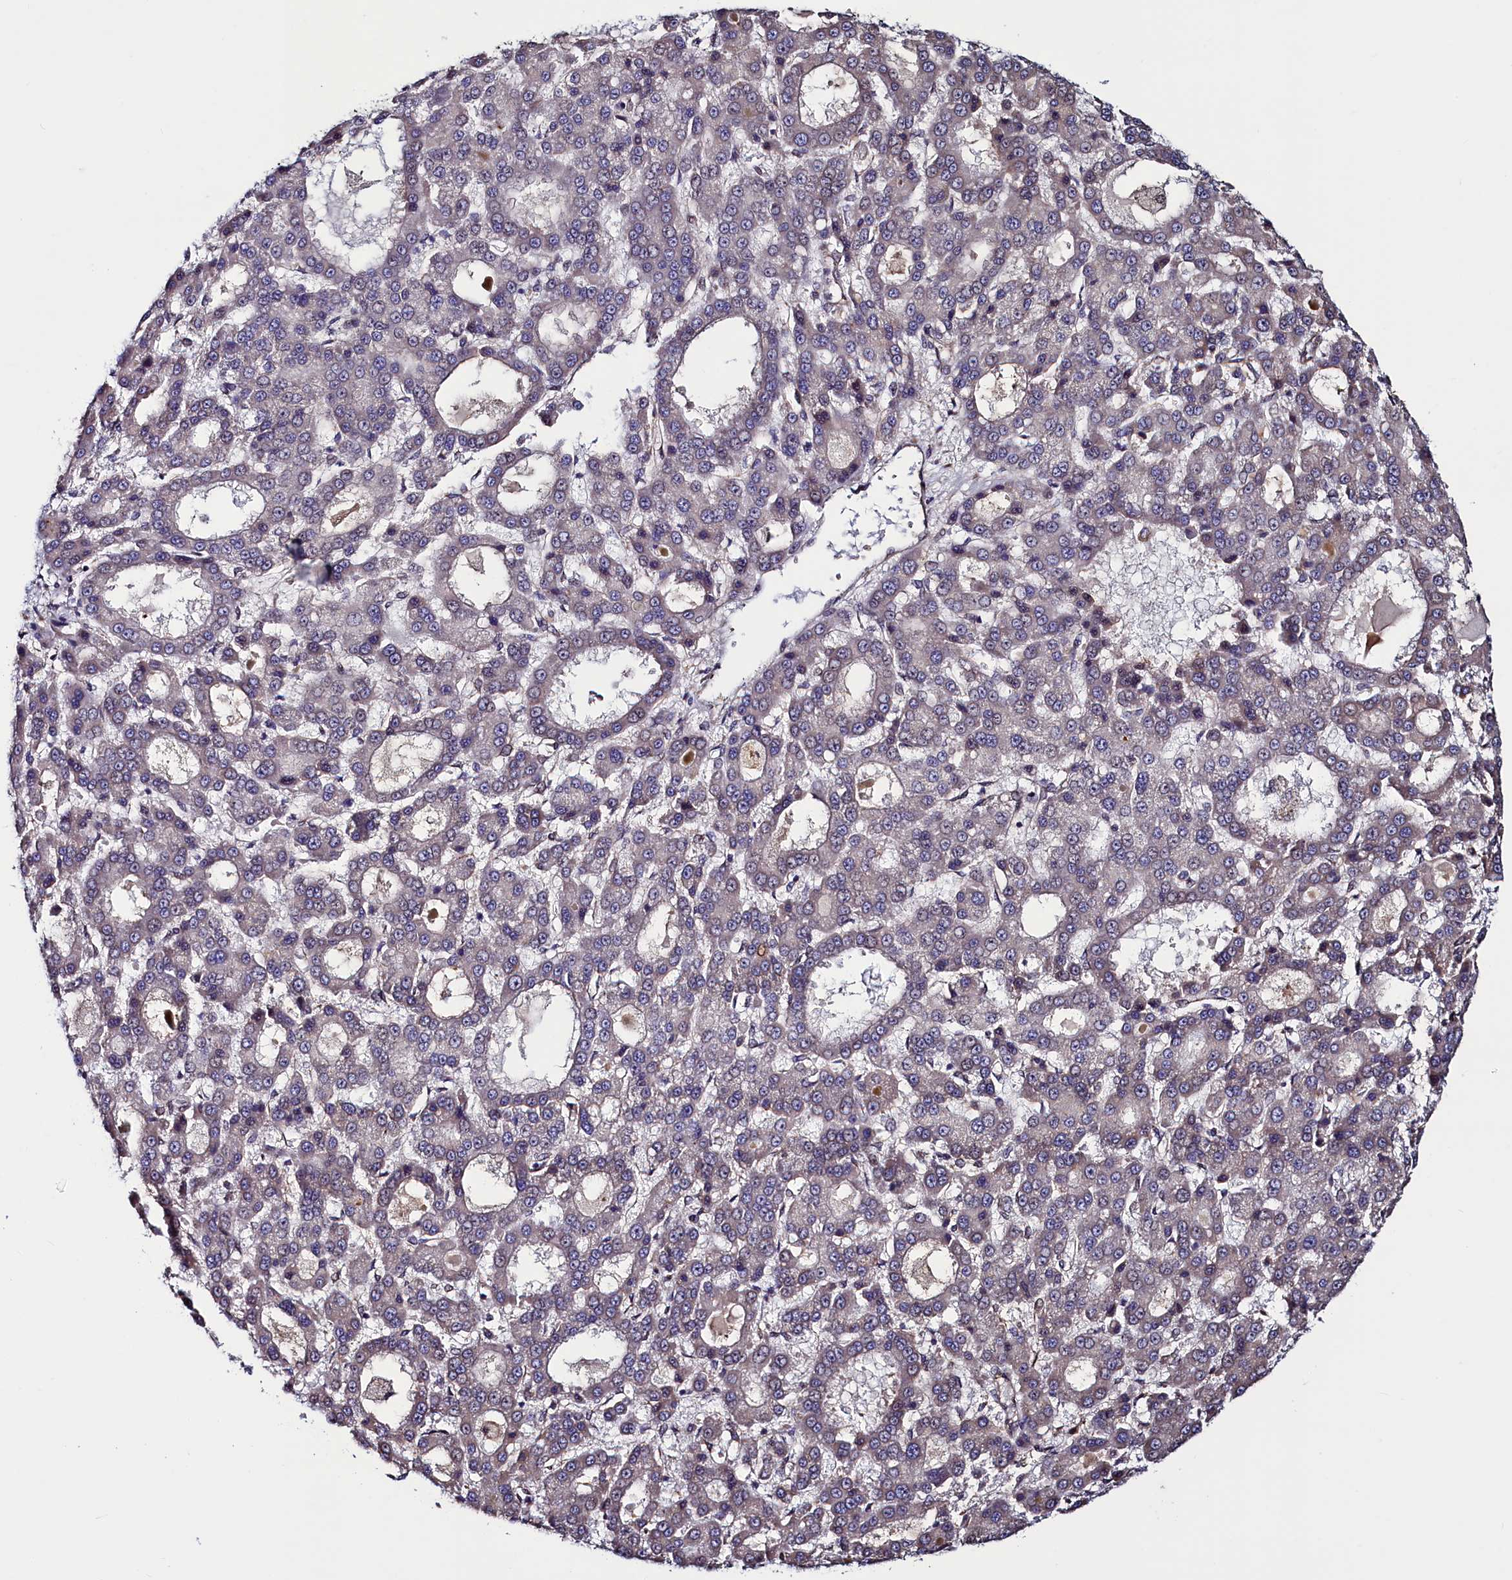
{"staining": {"intensity": "negative", "quantity": "none", "location": "none"}, "tissue": "liver cancer", "cell_type": "Tumor cells", "image_type": "cancer", "snomed": [{"axis": "morphology", "description": "Carcinoma, Hepatocellular, NOS"}, {"axis": "topography", "description": "Liver"}], "caption": "Tumor cells are negative for protein expression in human liver cancer.", "gene": "RBFA", "patient": {"sex": "male", "age": 70}}